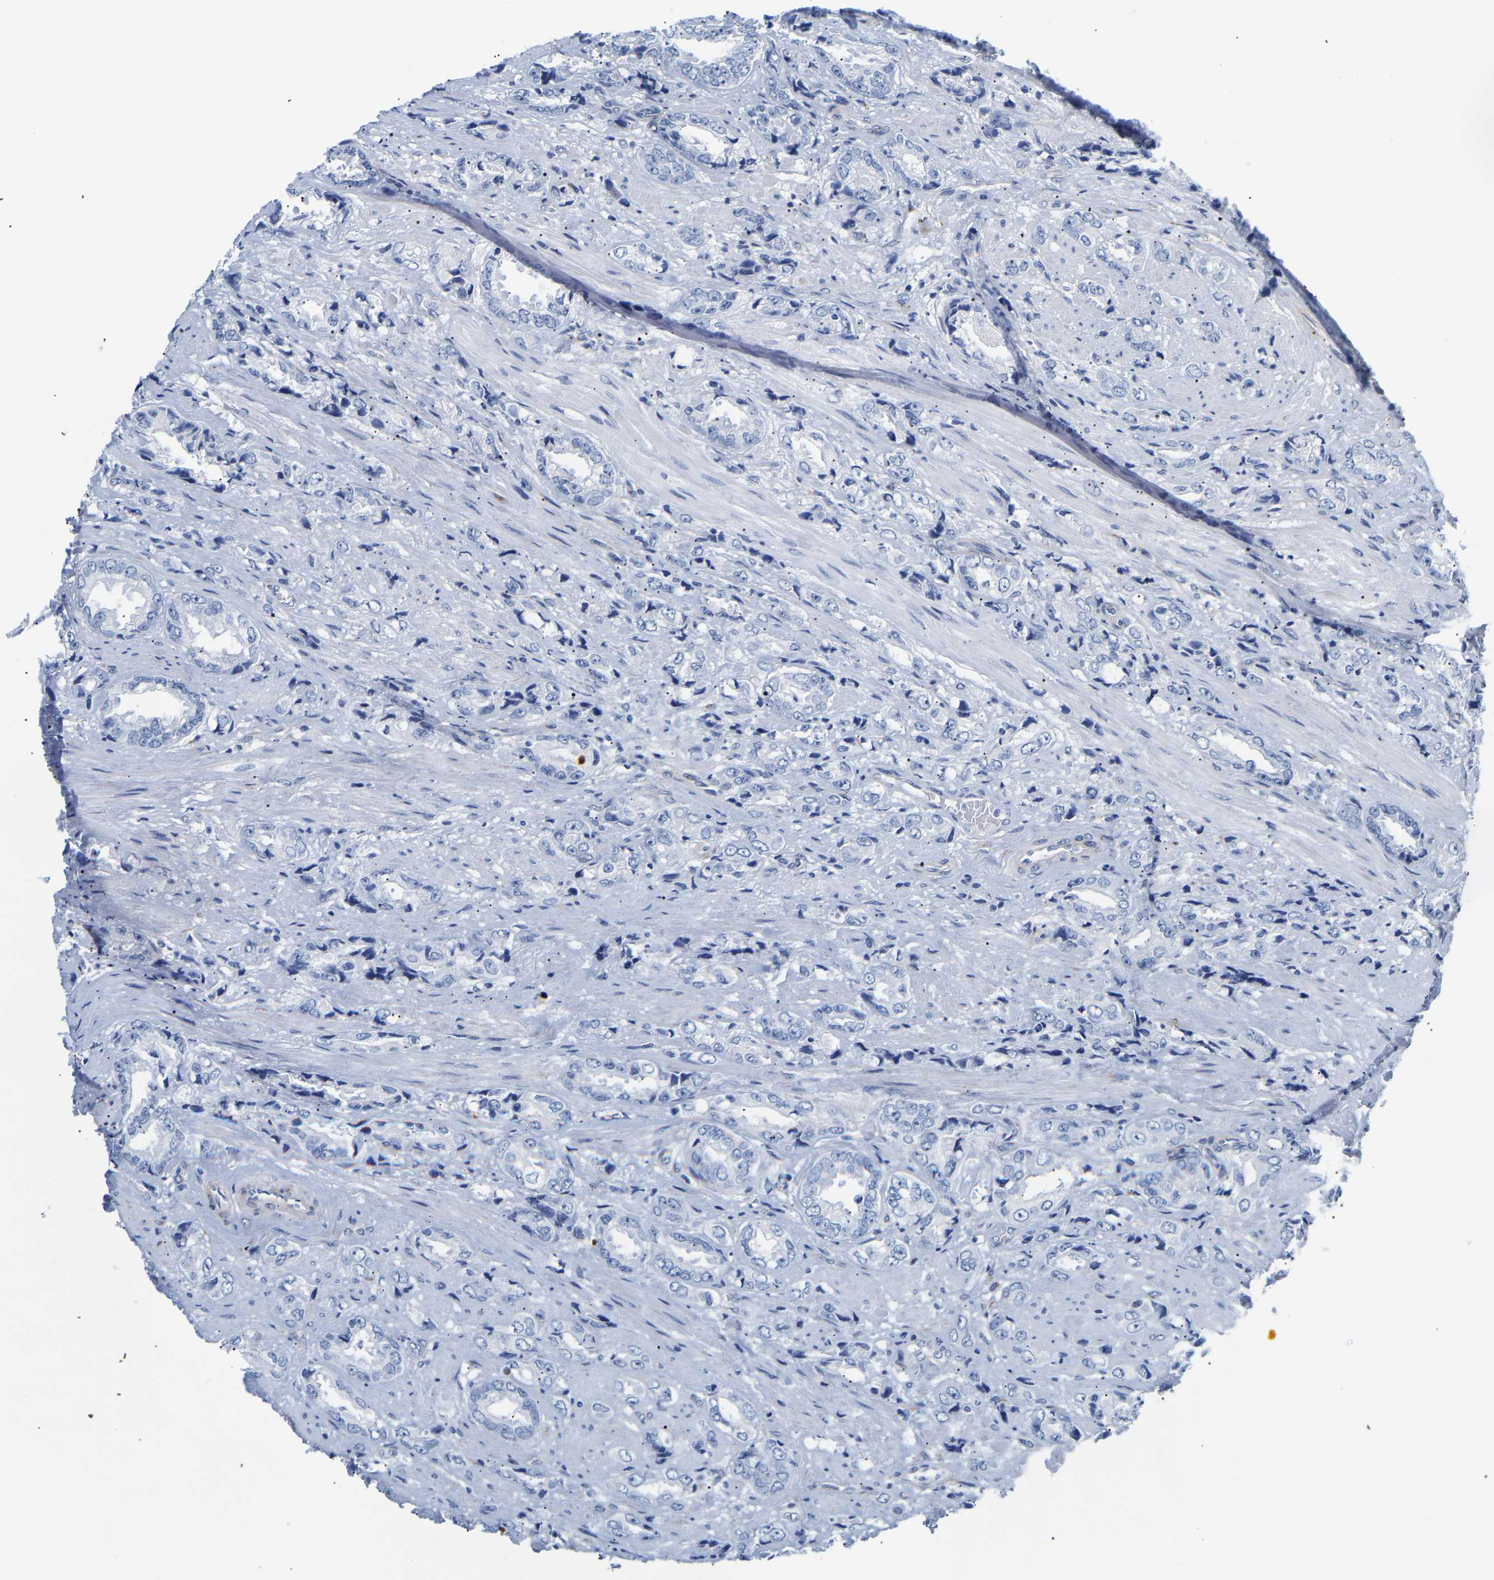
{"staining": {"intensity": "negative", "quantity": "none", "location": "none"}, "tissue": "prostate cancer", "cell_type": "Tumor cells", "image_type": "cancer", "snomed": [{"axis": "morphology", "description": "Adenocarcinoma, High grade"}, {"axis": "topography", "description": "Prostate"}], "caption": "IHC image of neoplastic tissue: human prostate cancer (high-grade adenocarcinoma) stained with DAB displays no significant protein expression in tumor cells.", "gene": "IGFBP7", "patient": {"sex": "male", "age": 61}}